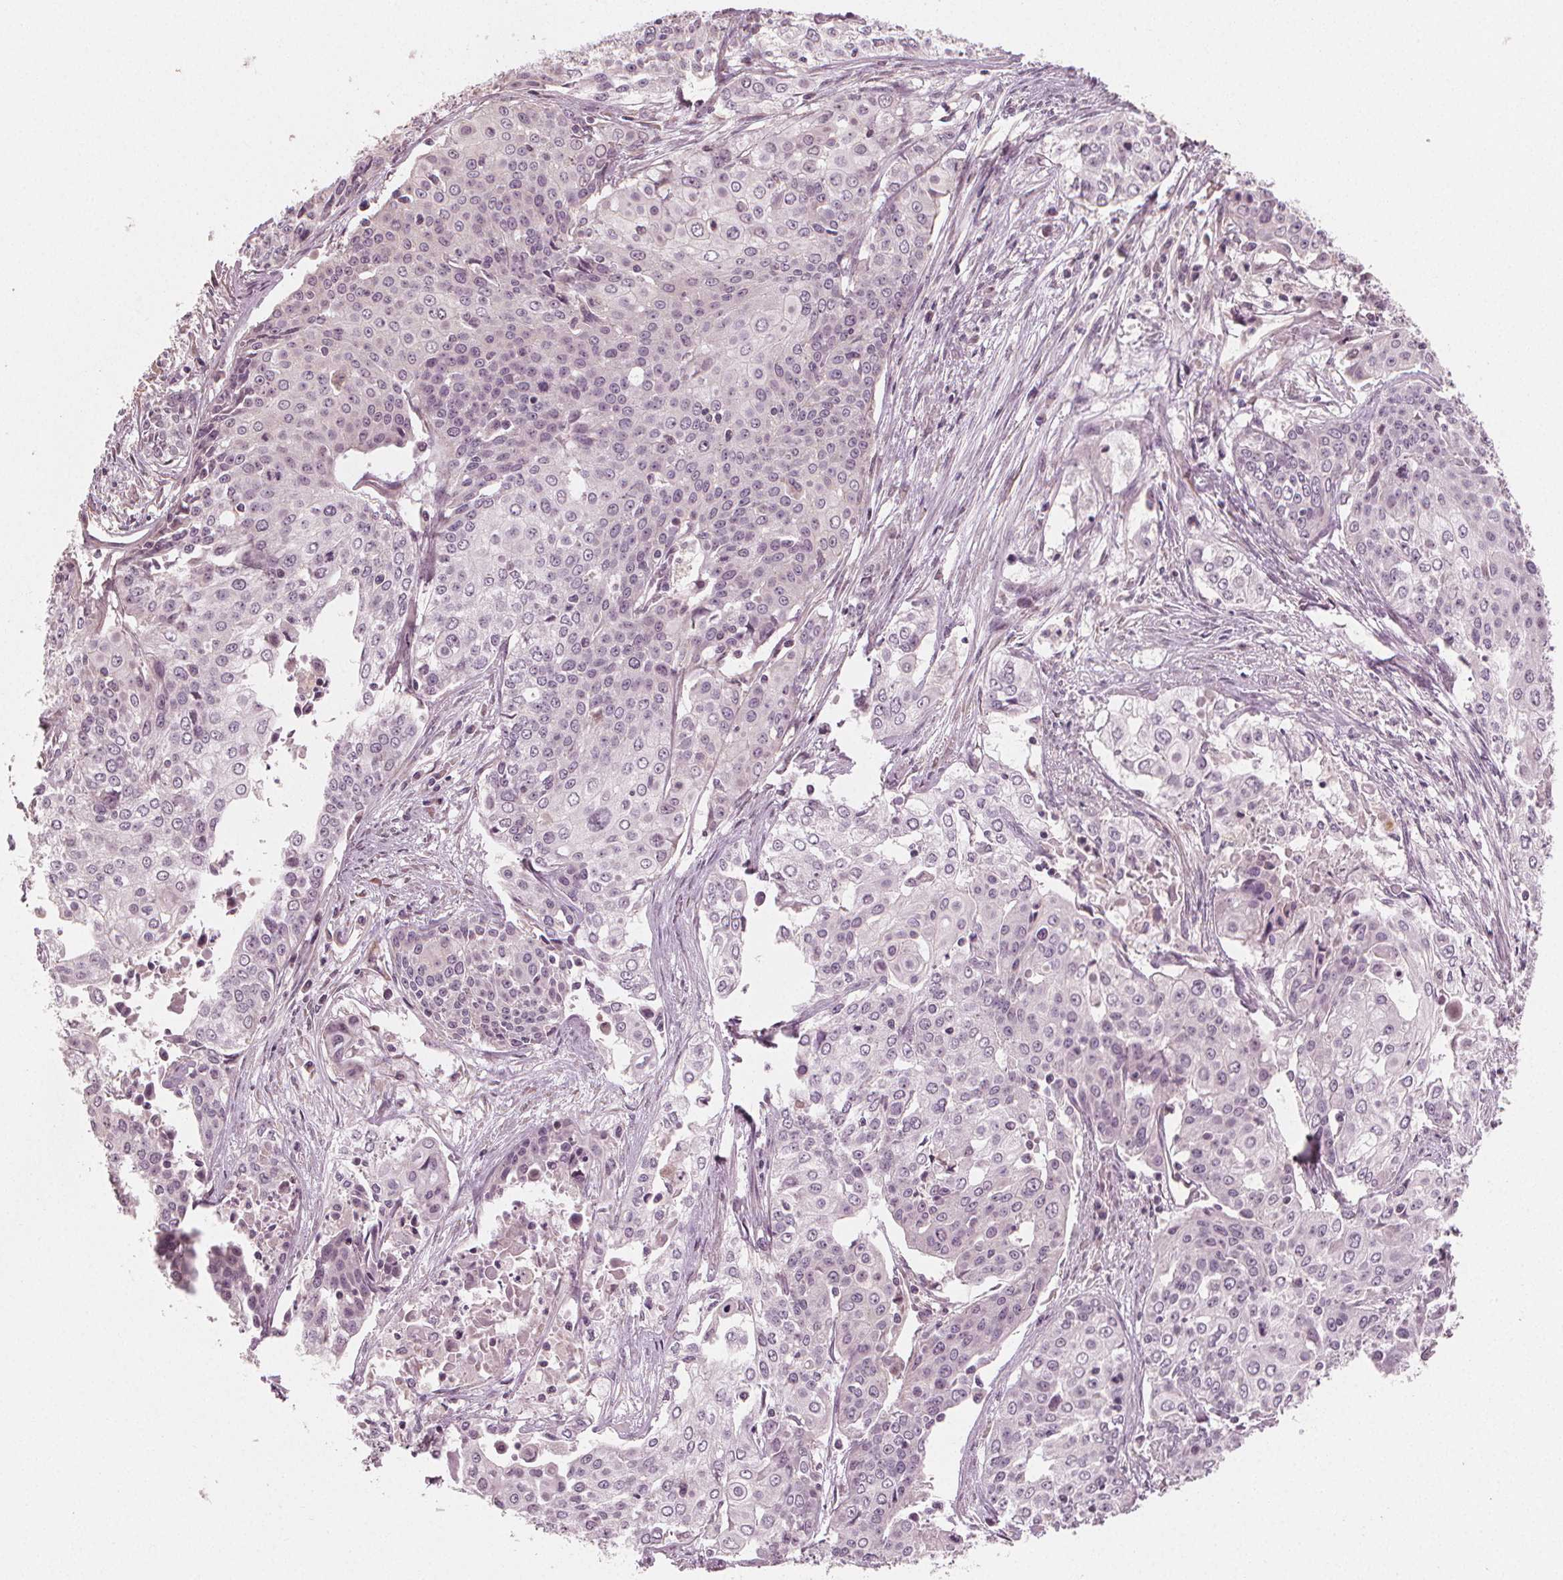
{"staining": {"intensity": "negative", "quantity": "none", "location": "none"}, "tissue": "cervical cancer", "cell_type": "Tumor cells", "image_type": "cancer", "snomed": [{"axis": "morphology", "description": "Squamous cell carcinoma, NOS"}, {"axis": "topography", "description": "Cervix"}], "caption": "This is a histopathology image of IHC staining of cervical squamous cell carcinoma, which shows no positivity in tumor cells.", "gene": "CLBA1", "patient": {"sex": "female", "age": 39}}